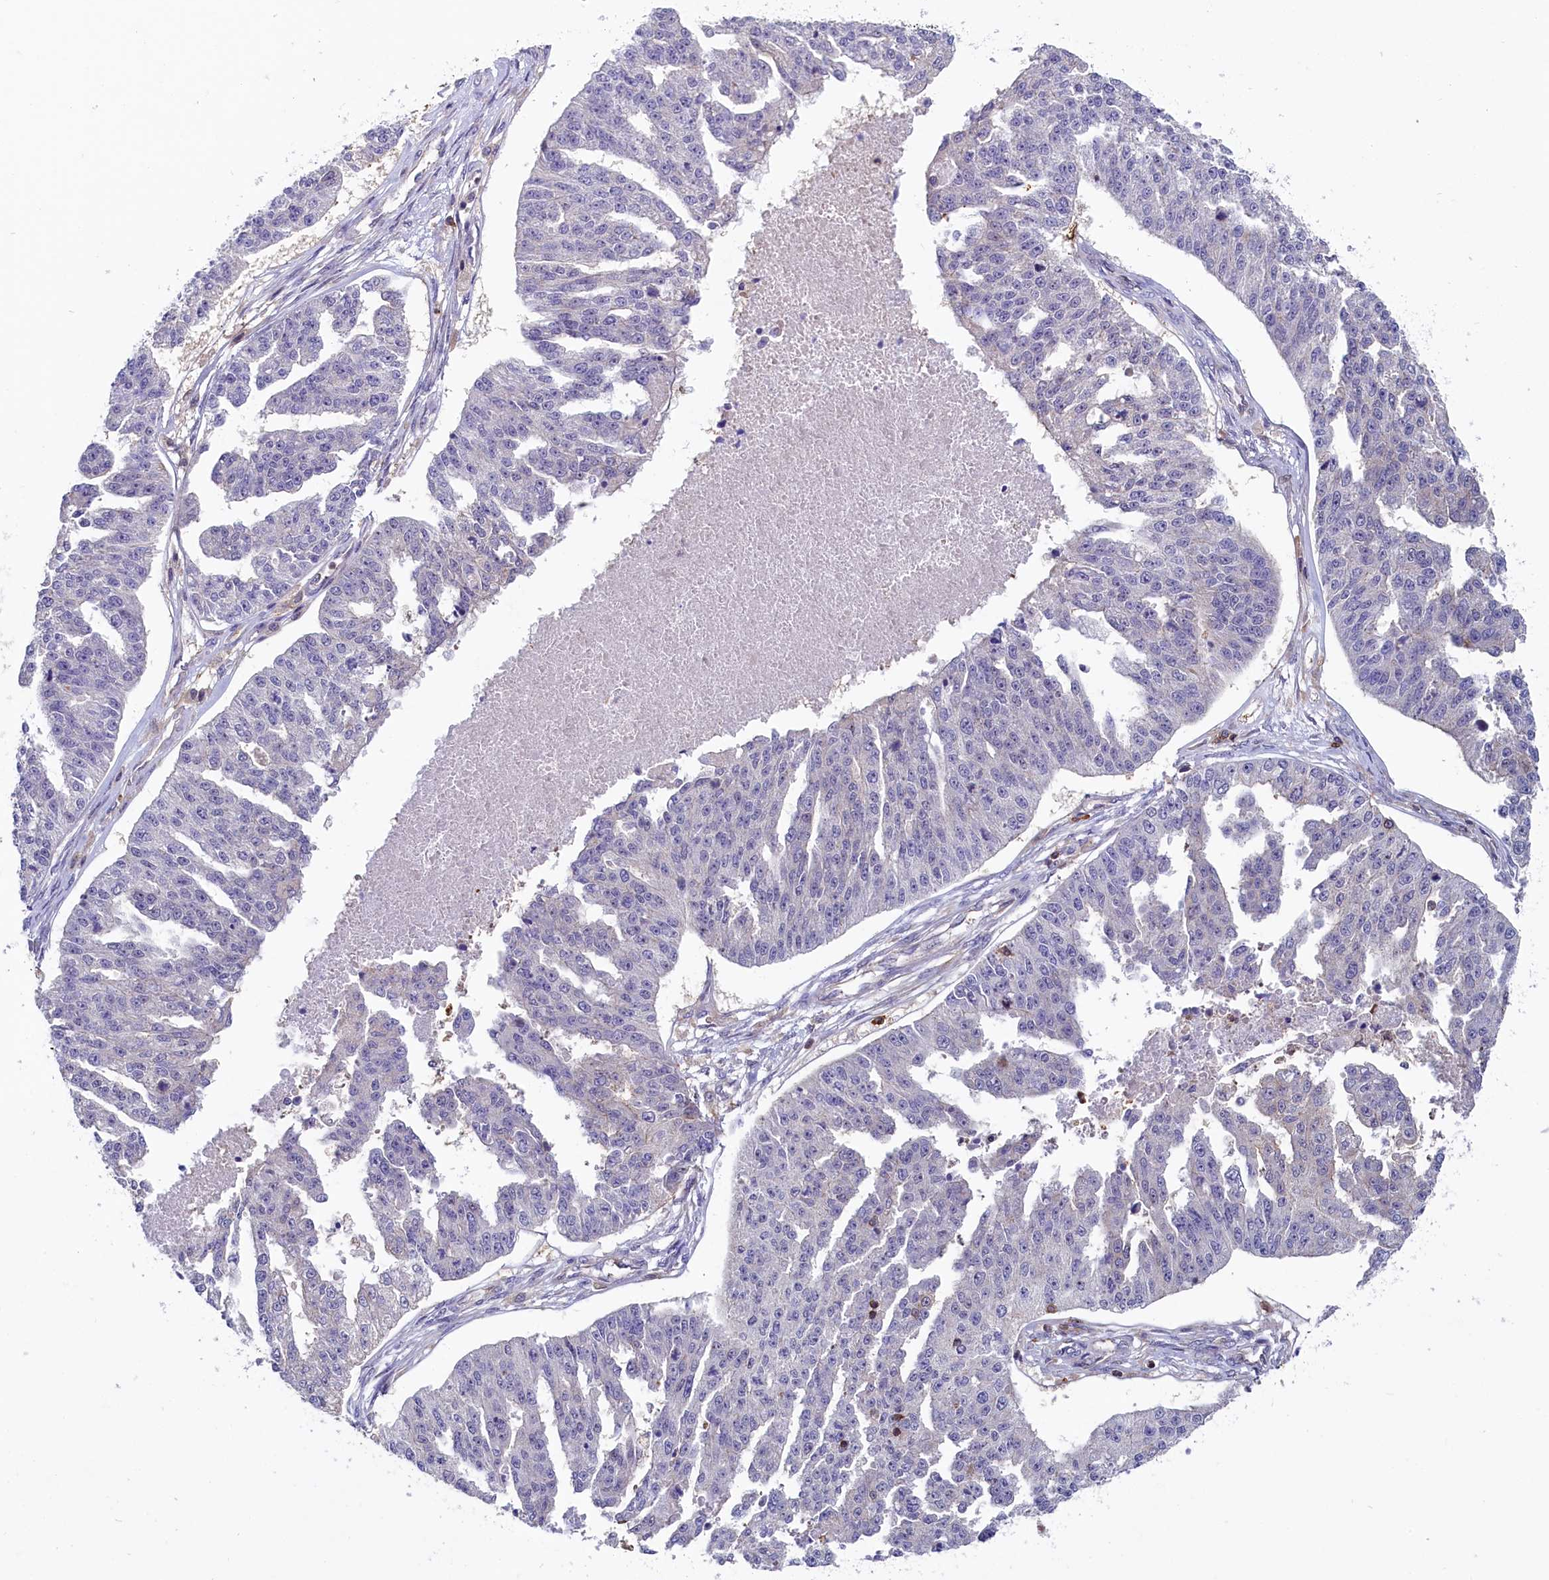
{"staining": {"intensity": "negative", "quantity": "none", "location": "none"}, "tissue": "ovarian cancer", "cell_type": "Tumor cells", "image_type": "cancer", "snomed": [{"axis": "morphology", "description": "Cystadenocarcinoma, serous, NOS"}, {"axis": "topography", "description": "Ovary"}], "caption": "Ovarian cancer was stained to show a protein in brown. There is no significant staining in tumor cells. The staining was performed using DAB to visualize the protein expression in brown, while the nuclei were stained in blue with hematoxylin (Magnification: 20x).", "gene": "CIAPIN1", "patient": {"sex": "female", "age": 58}}